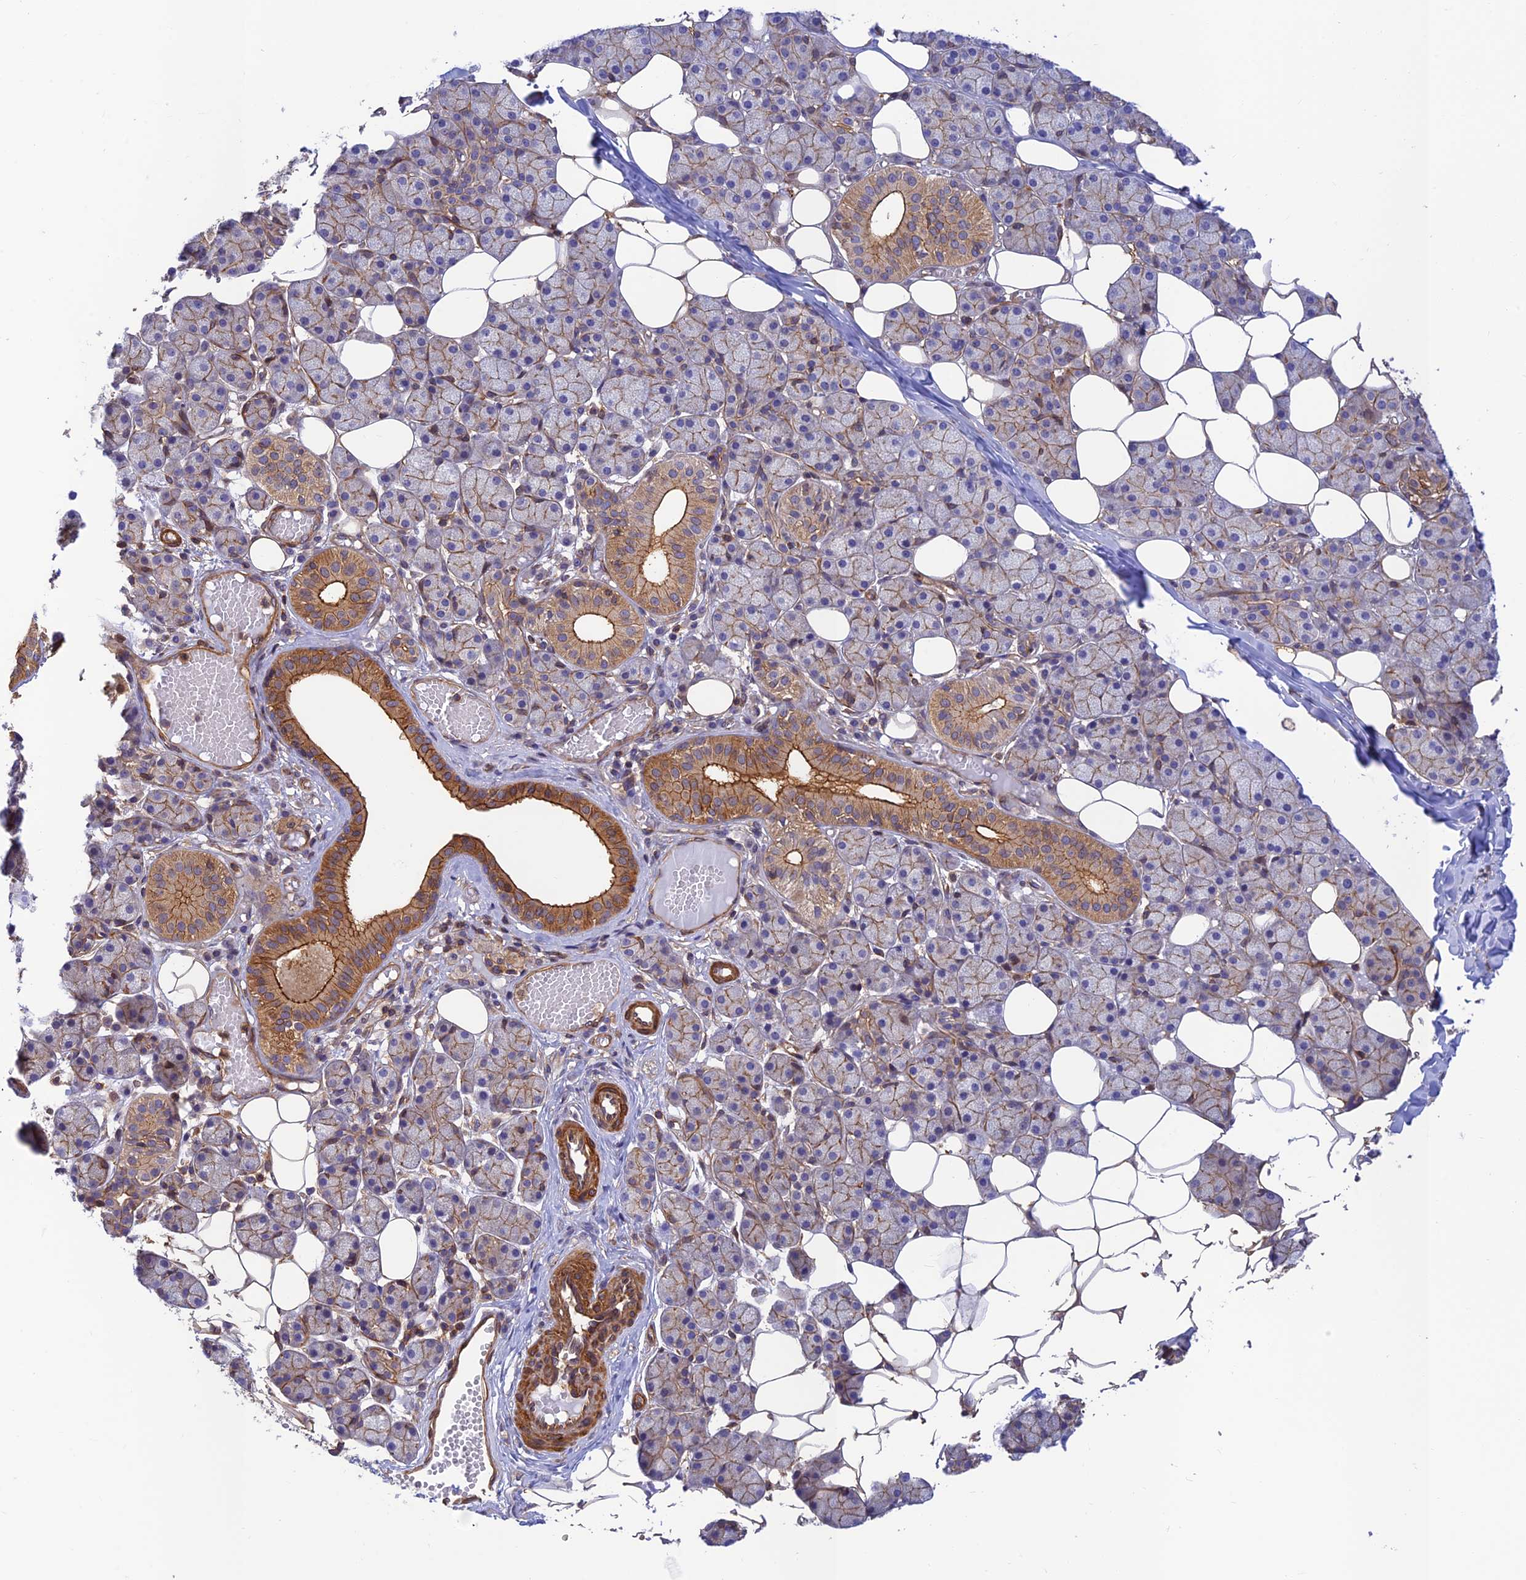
{"staining": {"intensity": "moderate", "quantity": "25%-75%", "location": "cytoplasmic/membranous"}, "tissue": "salivary gland", "cell_type": "Glandular cells", "image_type": "normal", "snomed": [{"axis": "morphology", "description": "Normal tissue, NOS"}, {"axis": "topography", "description": "Salivary gland"}], "caption": "A brown stain highlights moderate cytoplasmic/membranous staining of a protein in glandular cells of unremarkable human salivary gland.", "gene": "PPP1R12C", "patient": {"sex": "female", "age": 33}}